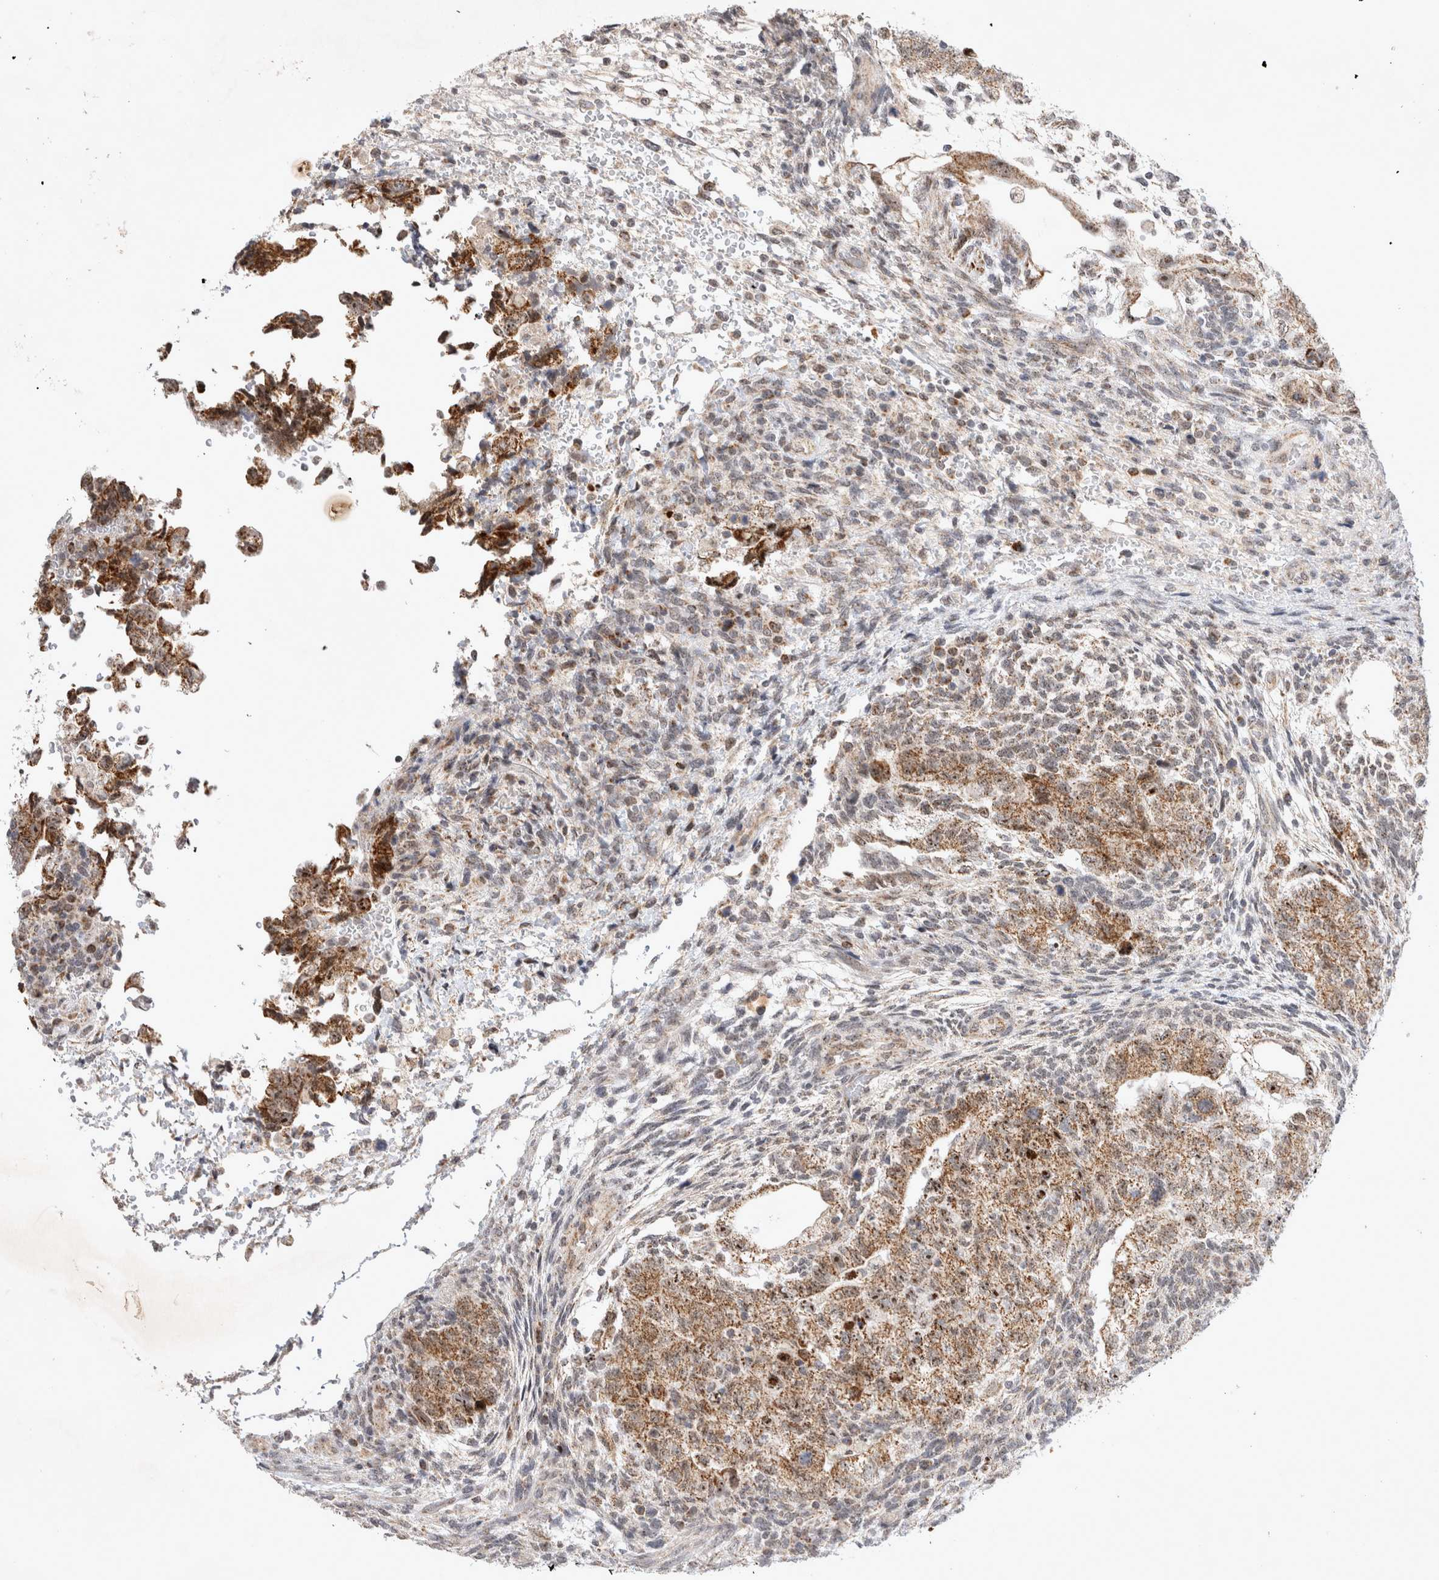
{"staining": {"intensity": "moderate", "quantity": ">75%", "location": "cytoplasmic/membranous,nuclear"}, "tissue": "testis cancer", "cell_type": "Tumor cells", "image_type": "cancer", "snomed": [{"axis": "morphology", "description": "Normal tissue, NOS"}, {"axis": "morphology", "description": "Carcinoma, Embryonal, NOS"}, {"axis": "topography", "description": "Testis"}], "caption": "Human testis embryonal carcinoma stained for a protein (brown) demonstrates moderate cytoplasmic/membranous and nuclear positive staining in about >75% of tumor cells.", "gene": "MRPL37", "patient": {"sex": "male", "age": 36}}